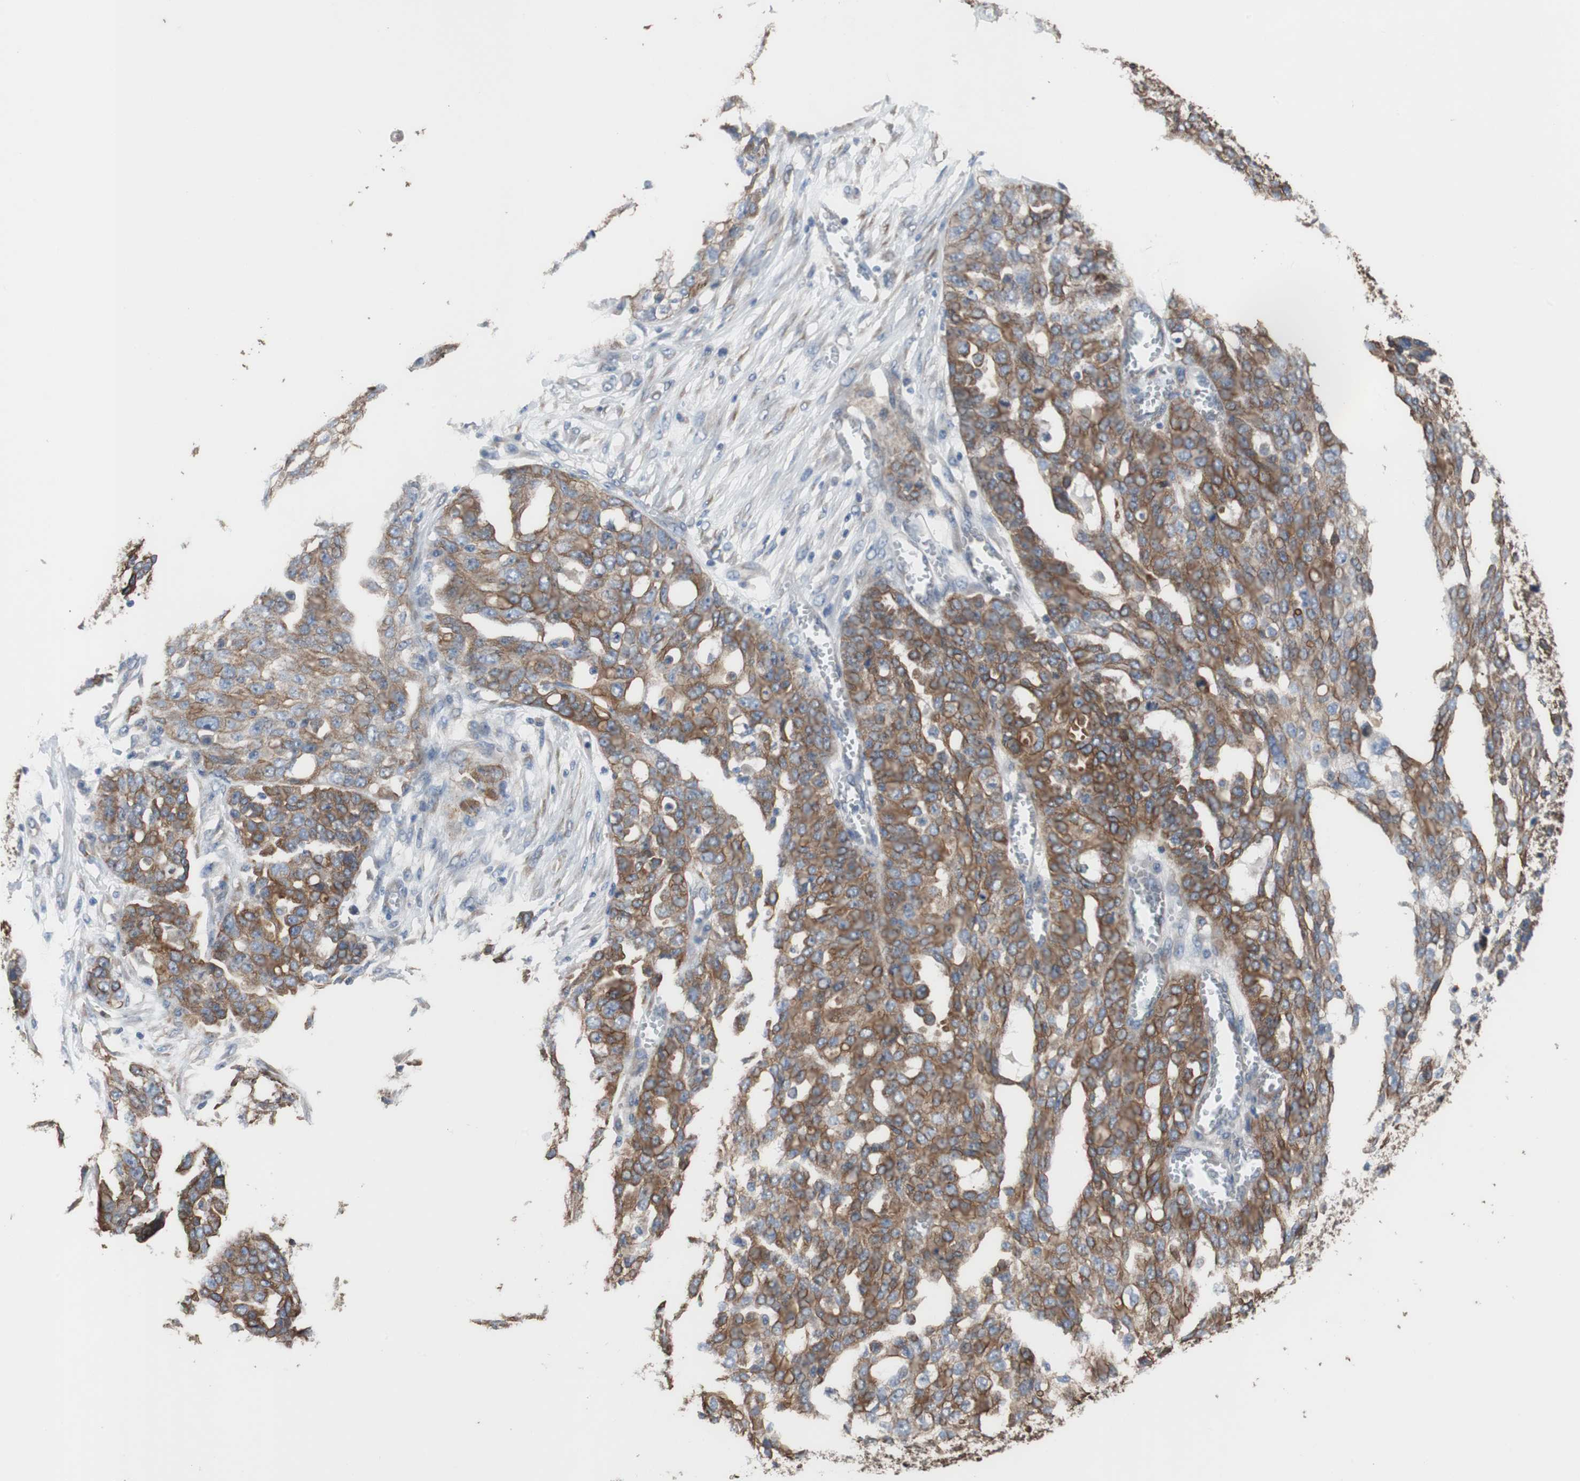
{"staining": {"intensity": "moderate", "quantity": ">75%", "location": "cytoplasmic/membranous"}, "tissue": "ovarian cancer", "cell_type": "Tumor cells", "image_type": "cancer", "snomed": [{"axis": "morphology", "description": "Cystadenocarcinoma, serous, NOS"}, {"axis": "topography", "description": "Soft tissue"}, {"axis": "topography", "description": "Ovary"}], "caption": "Ovarian cancer (serous cystadenocarcinoma) was stained to show a protein in brown. There is medium levels of moderate cytoplasmic/membranous positivity in about >75% of tumor cells.", "gene": "USP10", "patient": {"sex": "female", "age": 57}}